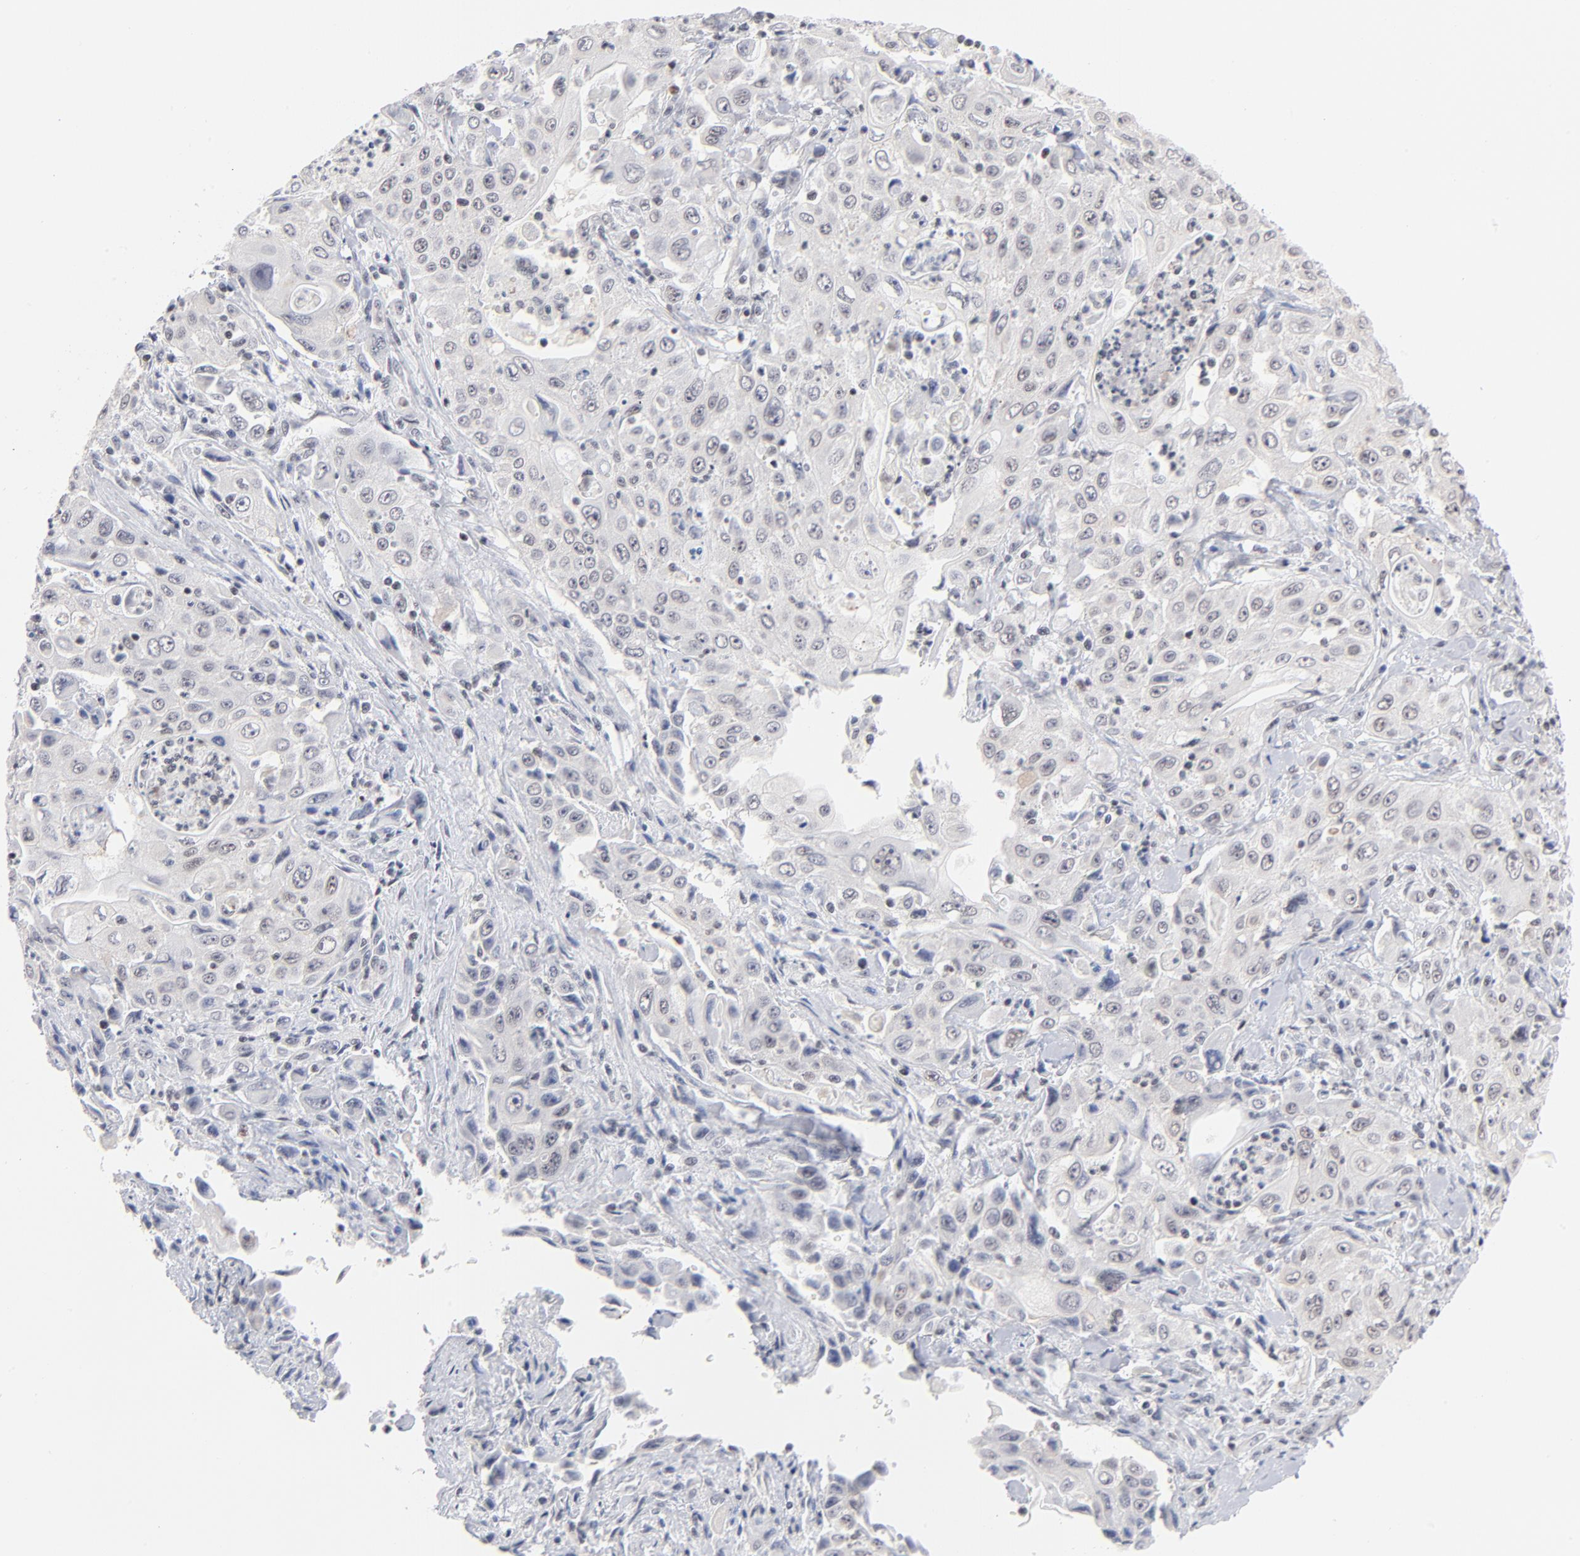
{"staining": {"intensity": "negative", "quantity": "none", "location": "none"}, "tissue": "pancreatic cancer", "cell_type": "Tumor cells", "image_type": "cancer", "snomed": [{"axis": "morphology", "description": "Adenocarcinoma, NOS"}, {"axis": "topography", "description": "Pancreas"}], "caption": "This is an immunohistochemistry (IHC) histopathology image of pancreatic cancer. There is no positivity in tumor cells.", "gene": "ZNF143", "patient": {"sex": "male", "age": 70}}